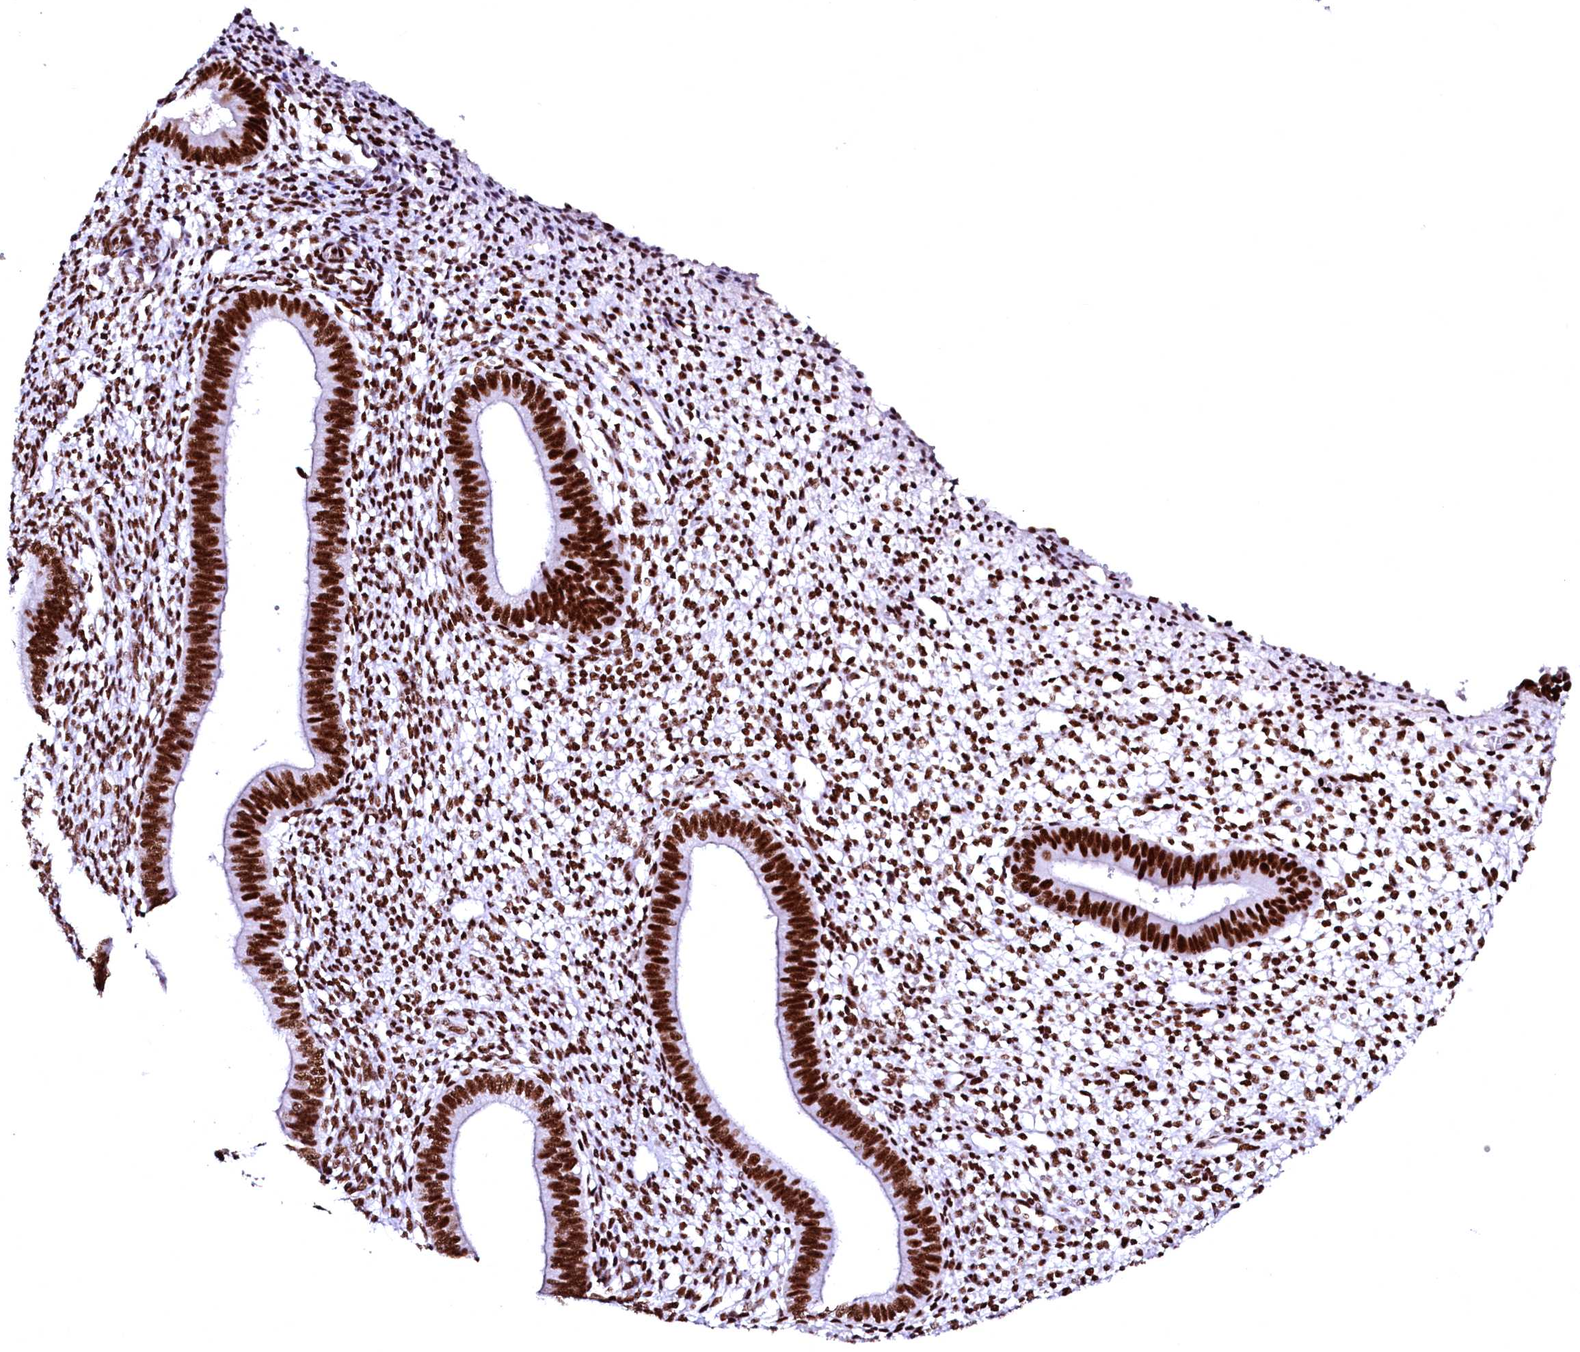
{"staining": {"intensity": "strong", "quantity": ">75%", "location": "nuclear"}, "tissue": "endometrium", "cell_type": "Cells in endometrial stroma", "image_type": "normal", "snomed": [{"axis": "morphology", "description": "Normal tissue, NOS"}, {"axis": "topography", "description": "Endometrium"}], "caption": "Endometrium stained with DAB (3,3'-diaminobenzidine) IHC shows high levels of strong nuclear expression in about >75% of cells in endometrial stroma.", "gene": "CPSF6", "patient": {"sex": "female", "age": 46}}